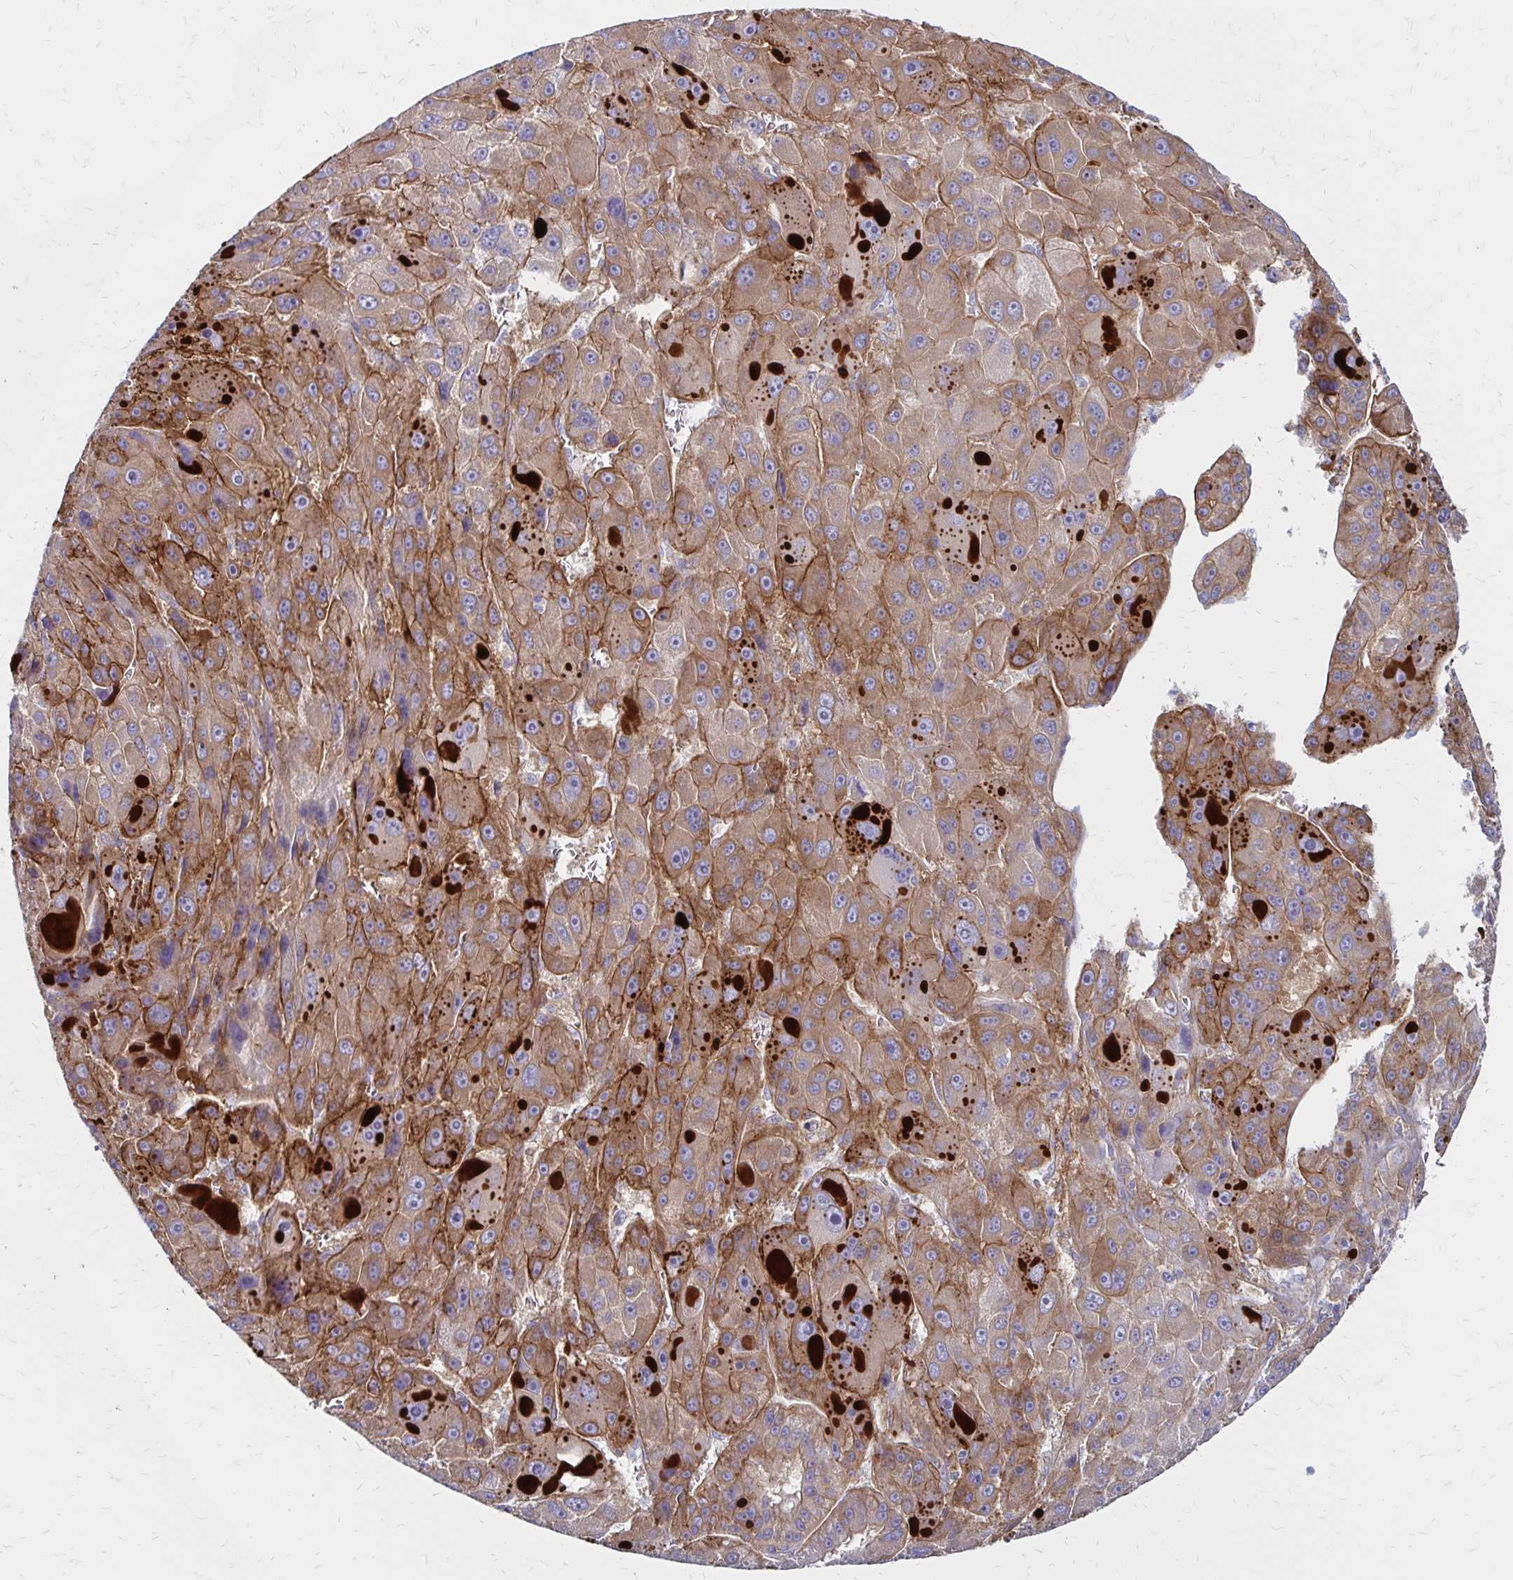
{"staining": {"intensity": "moderate", "quantity": ">75%", "location": "cytoplasmic/membranous"}, "tissue": "liver cancer", "cell_type": "Tumor cells", "image_type": "cancer", "snomed": [{"axis": "morphology", "description": "Carcinoma, Hepatocellular, NOS"}, {"axis": "topography", "description": "Liver"}], "caption": "Hepatocellular carcinoma (liver) stained with a protein marker demonstrates moderate staining in tumor cells.", "gene": "TNS3", "patient": {"sex": "male", "age": 76}}